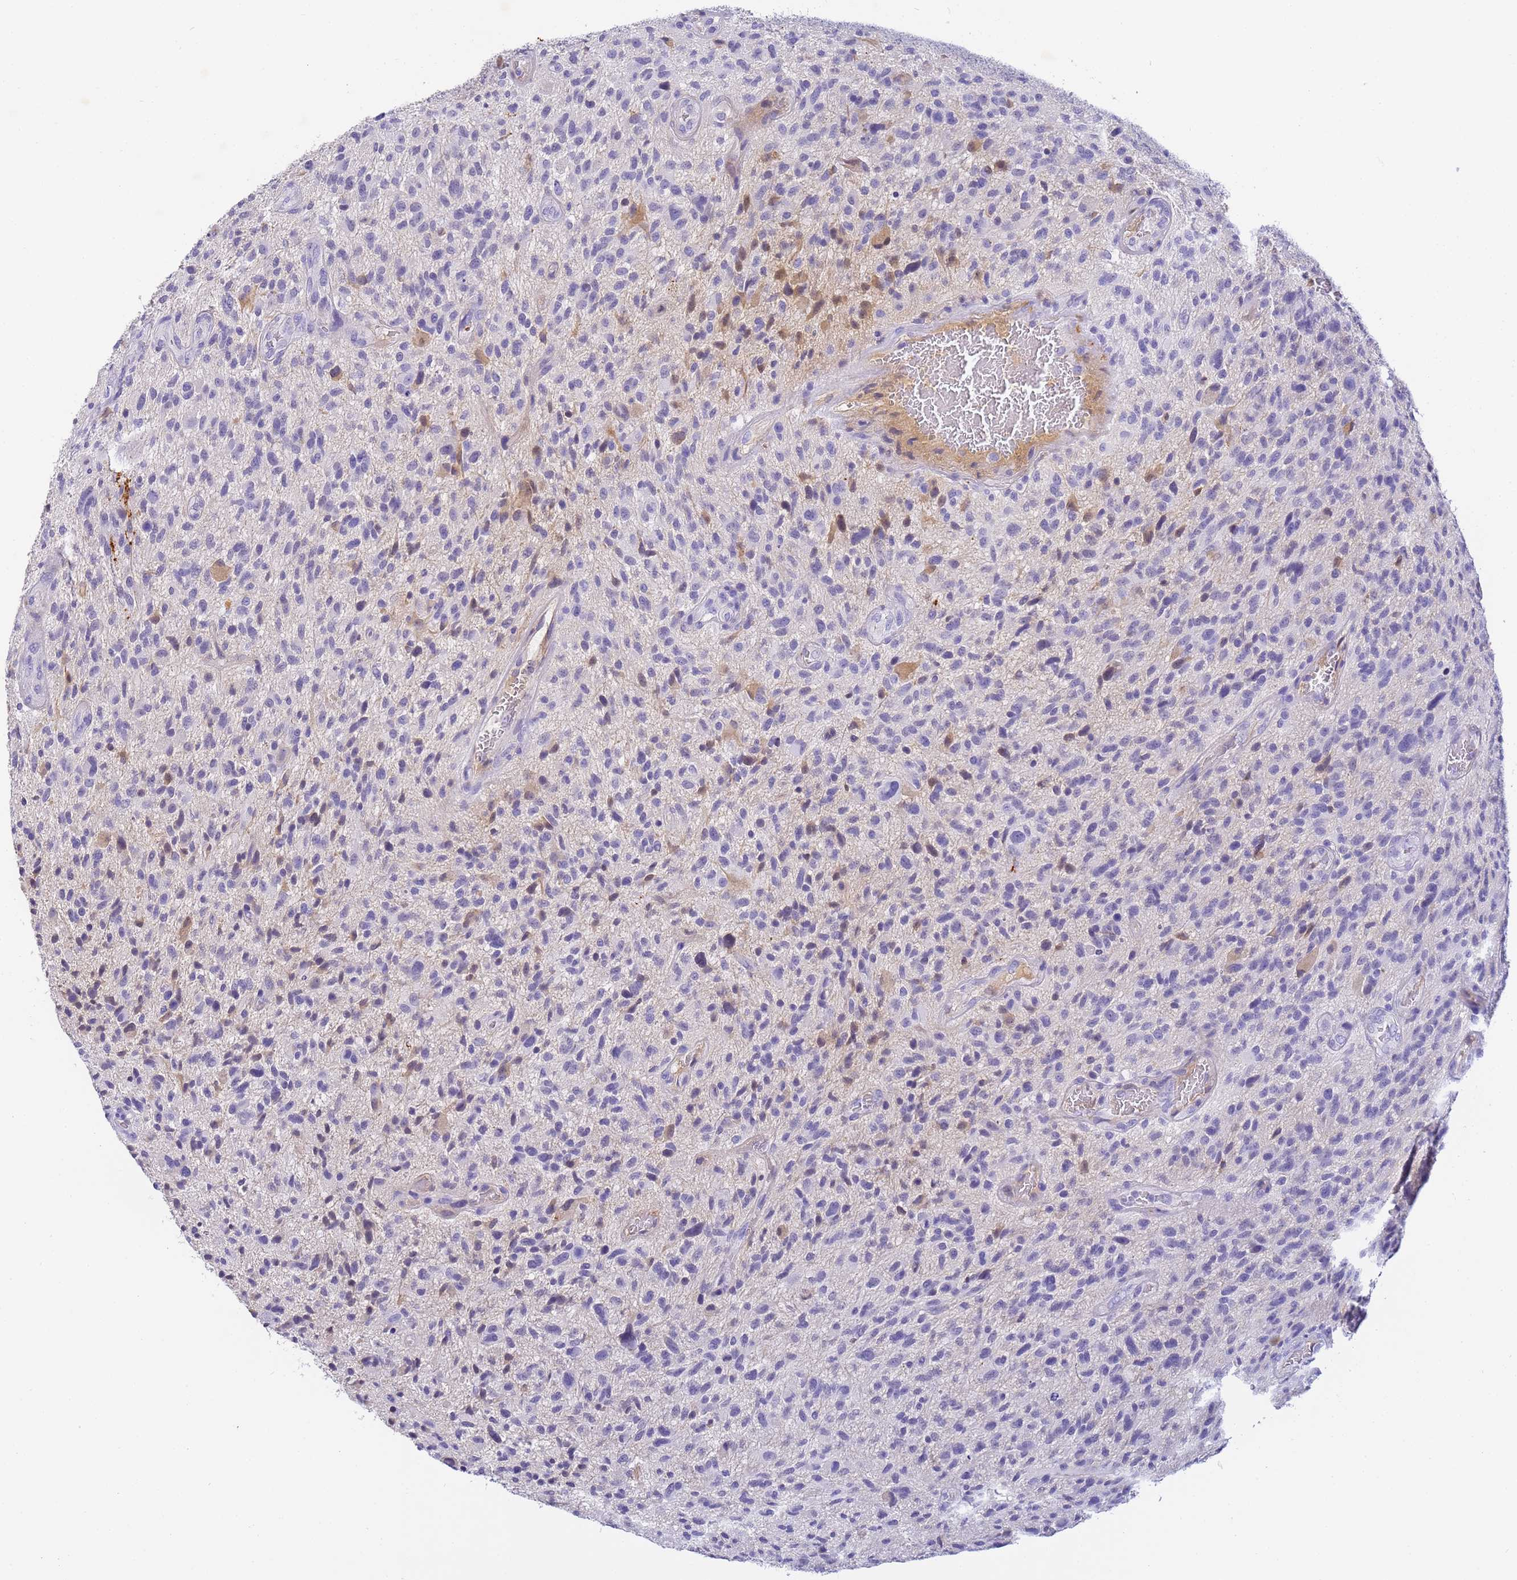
{"staining": {"intensity": "moderate", "quantity": "<25%", "location": "cytoplasmic/membranous,nuclear"}, "tissue": "glioma", "cell_type": "Tumor cells", "image_type": "cancer", "snomed": [{"axis": "morphology", "description": "Glioma, malignant, High grade"}, {"axis": "topography", "description": "Brain"}], "caption": "DAB (3,3'-diaminobenzidine) immunohistochemical staining of glioma exhibits moderate cytoplasmic/membranous and nuclear protein expression in approximately <25% of tumor cells.", "gene": "CFHR2", "patient": {"sex": "male", "age": 47}}